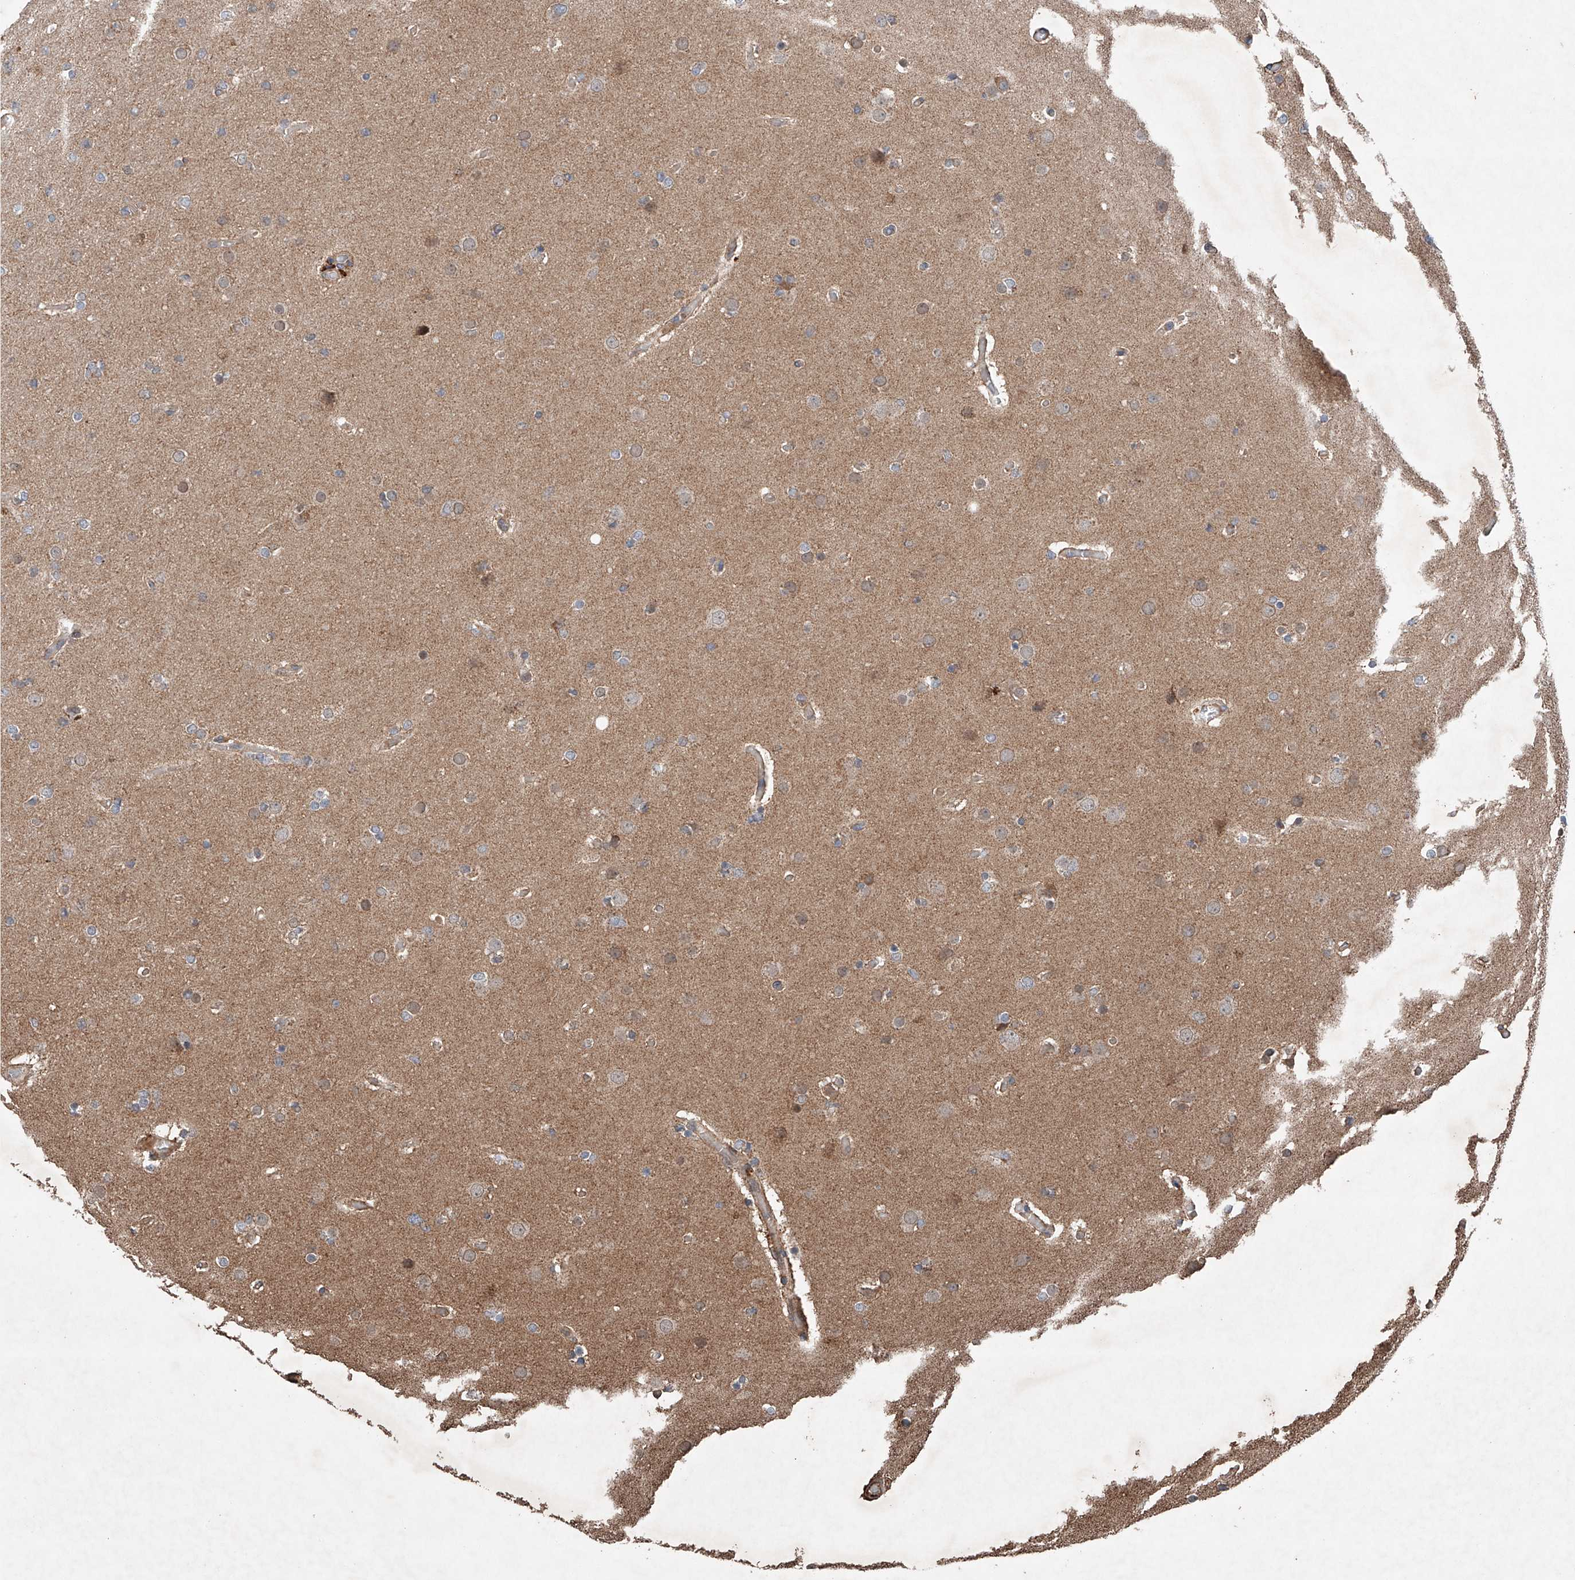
{"staining": {"intensity": "weak", "quantity": "<25%", "location": "cytoplasmic/membranous"}, "tissue": "glioma", "cell_type": "Tumor cells", "image_type": "cancer", "snomed": [{"axis": "morphology", "description": "Glioma, malignant, High grade"}, {"axis": "topography", "description": "Cerebral cortex"}], "caption": "The immunohistochemistry micrograph has no significant expression in tumor cells of malignant glioma (high-grade) tissue.", "gene": "AP4B1", "patient": {"sex": "female", "age": 36}}